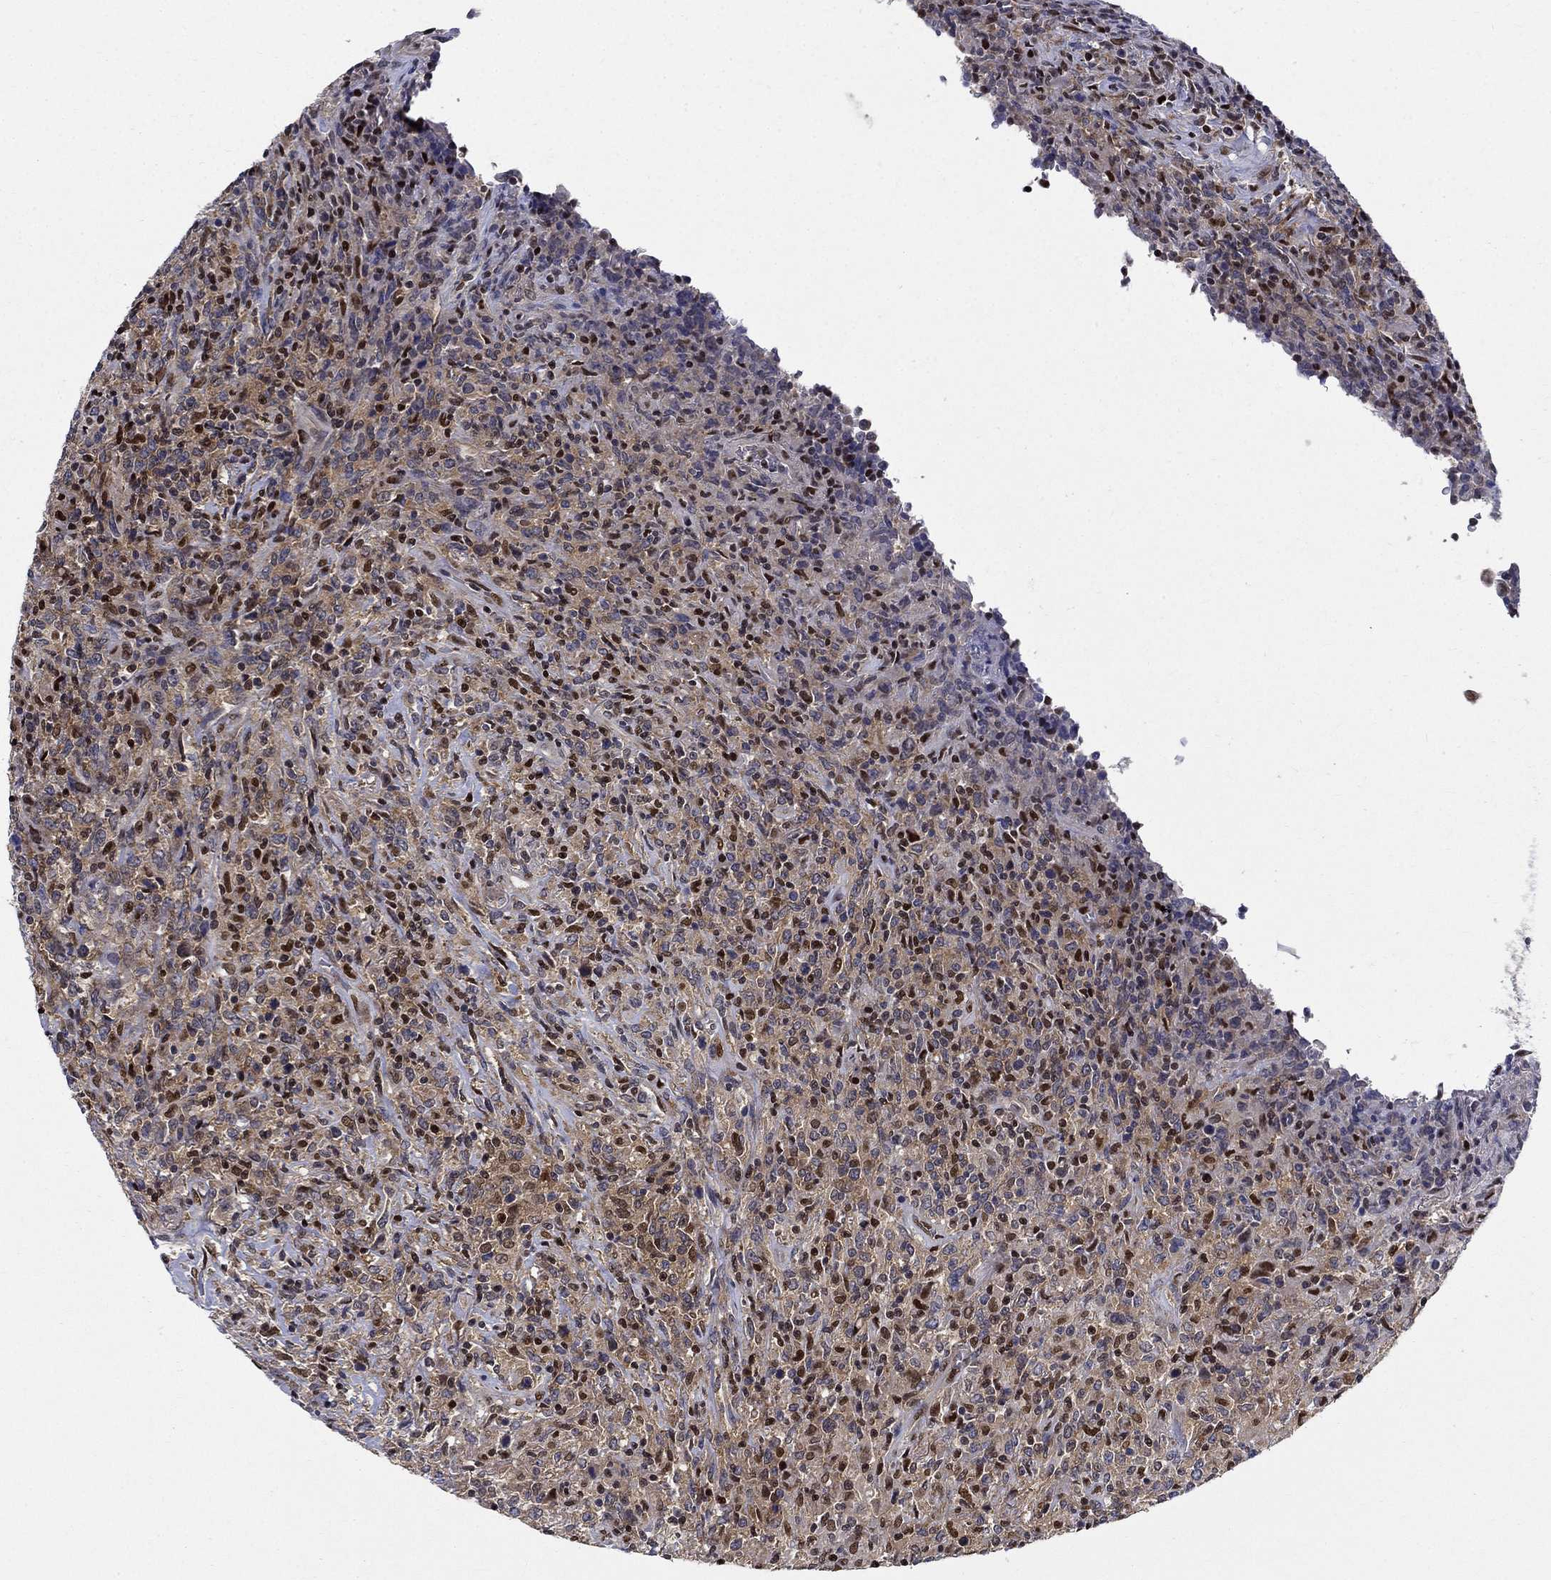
{"staining": {"intensity": "strong", "quantity": "<25%", "location": "nuclear"}, "tissue": "lymphoma", "cell_type": "Tumor cells", "image_type": "cancer", "snomed": [{"axis": "morphology", "description": "Malignant lymphoma, non-Hodgkin's type, High grade"}, {"axis": "topography", "description": "Lung"}], "caption": "Strong nuclear protein positivity is seen in about <25% of tumor cells in high-grade malignant lymphoma, non-Hodgkin's type.", "gene": "ZNF594", "patient": {"sex": "male", "age": 79}}